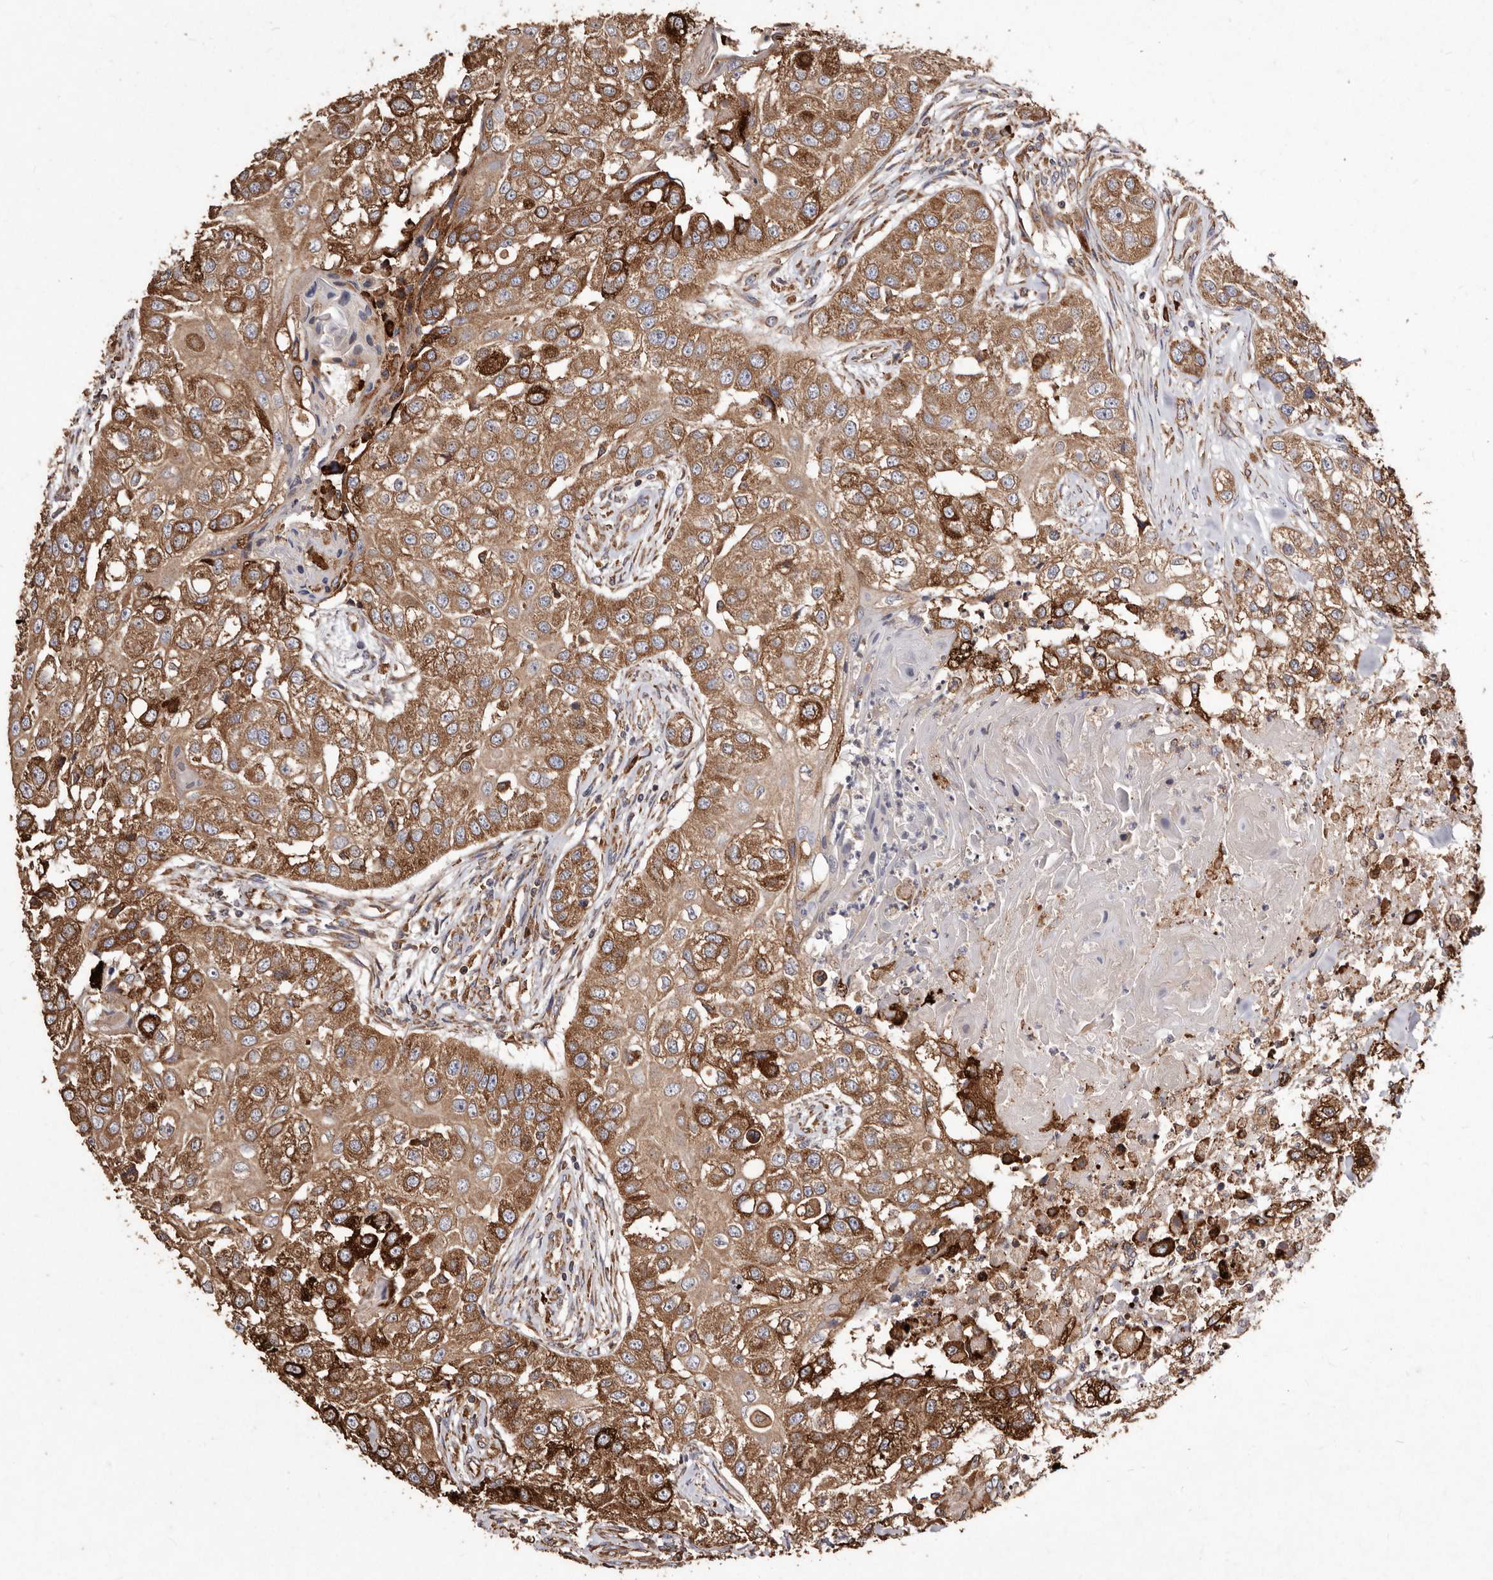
{"staining": {"intensity": "moderate", "quantity": ">75%", "location": "cytoplasmic/membranous"}, "tissue": "head and neck cancer", "cell_type": "Tumor cells", "image_type": "cancer", "snomed": [{"axis": "morphology", "description": "Normal tissue, NOS"}, {"axis": "morphology", "description": "Squamous cell carcinoma, NOS"}, {"axis": "topography", "description": "Skeletal muscle"}, {"axis": "topography", "description": "Head-Neck"}], "caption": "About >75% of tumor cells in head and neck squamous cell carcinoma show moderate cytoplasmic/membranous protein positivity as visualized by brown immunohistochemical staining.", "gene": "STEAP2", "patient": {"sex": "male", "age": 51}}